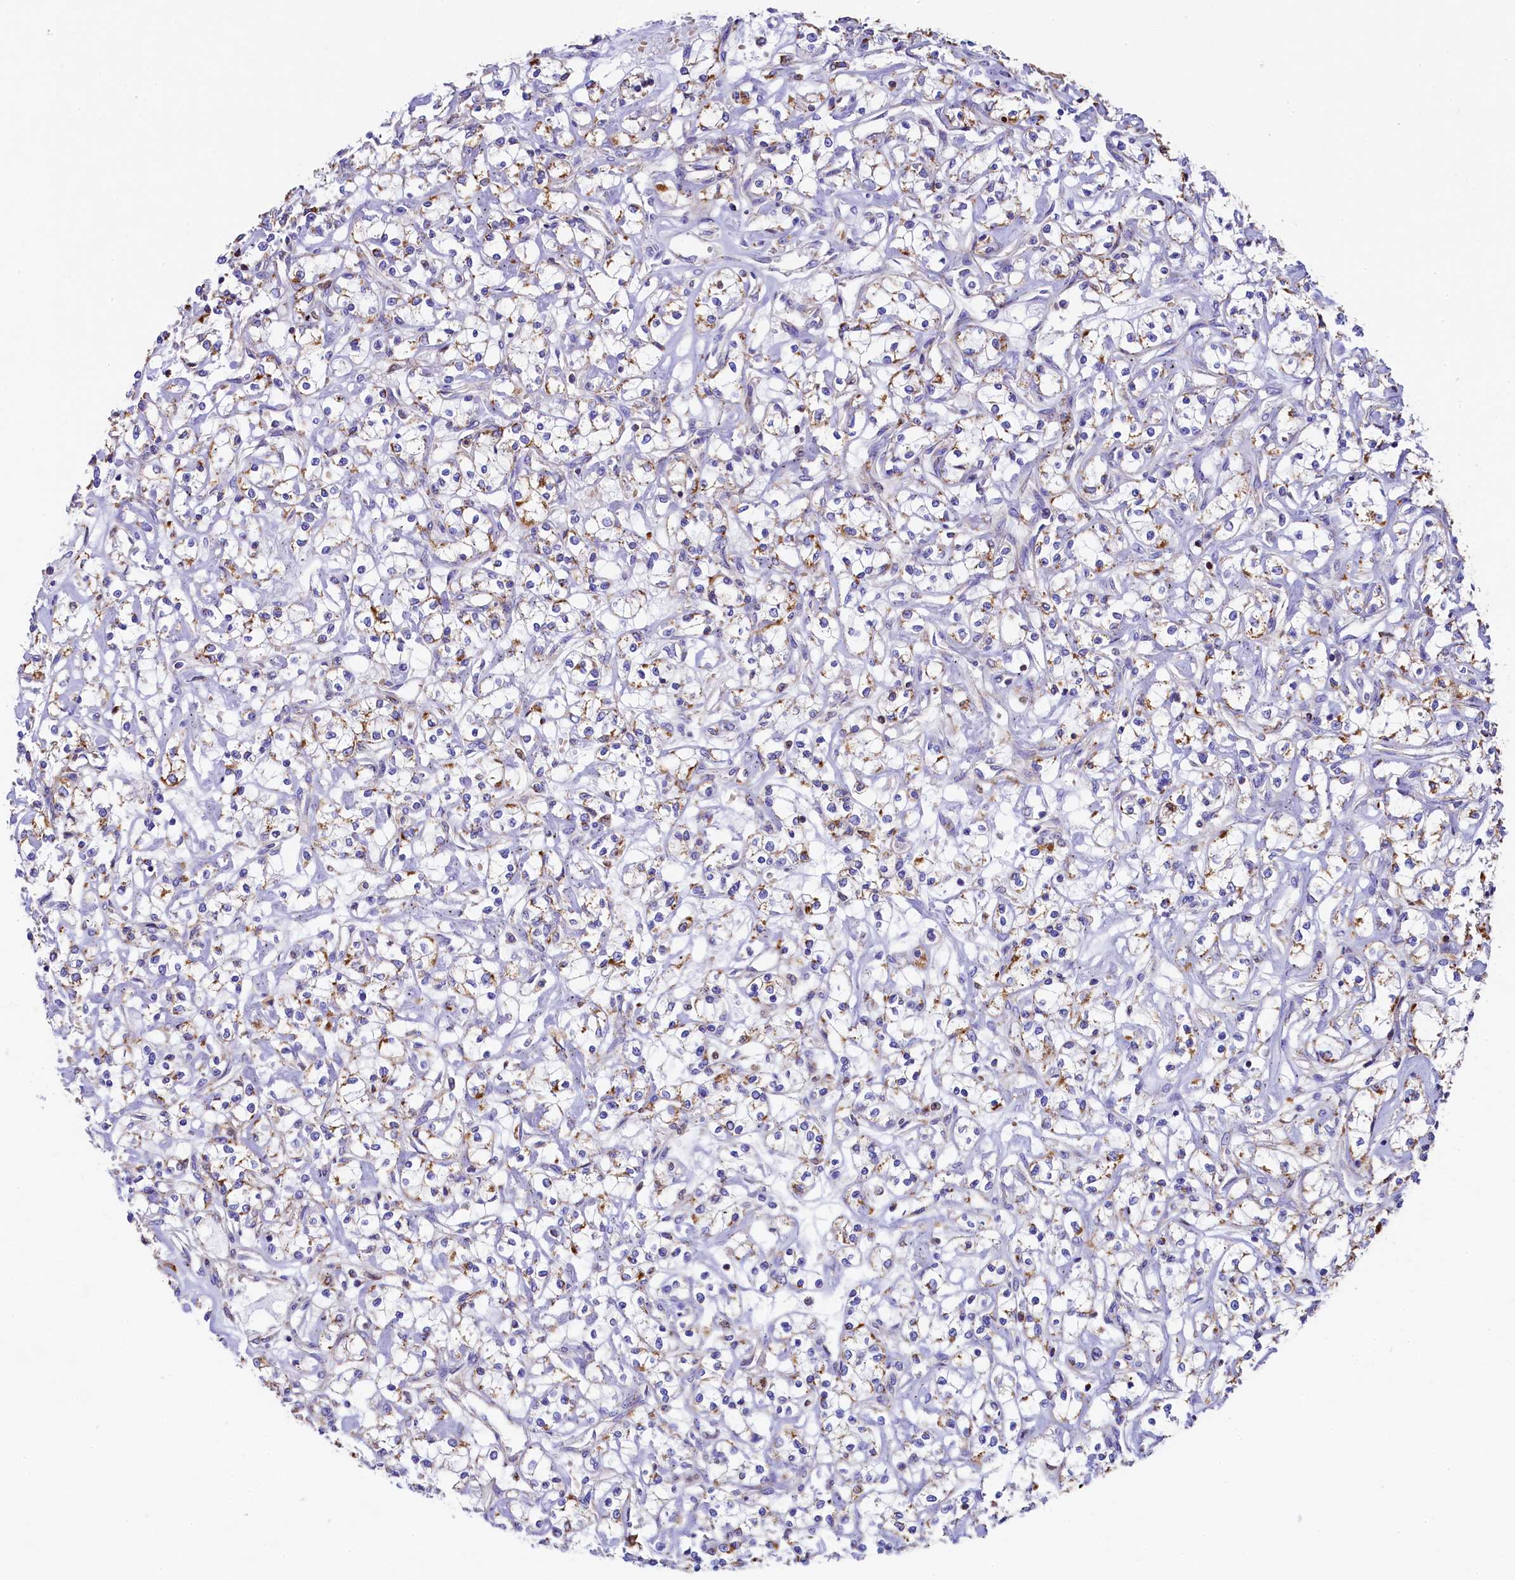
{"staining": {"intensity": "moderate", "quantity": "25%-75%", "location": "cytoplasmic/membranous"}, "tissue": "renal cancer", "cell_type": "Tumor cells", "image_type": "cancer", "snomed": [{"axis": "morphology", "description": "Adenocarcinoma, NOS"}, {"axis": "topography", "description": "Kidney"}], "caption": "Renal adenocarcinoma stained for a protein (brown) reveals moderate cytoplasmic/membranous positive expression in about 25%-75% of tumor cells.", "gene": "CLYBL", "patient": {"sex": "female", "age": 59}}